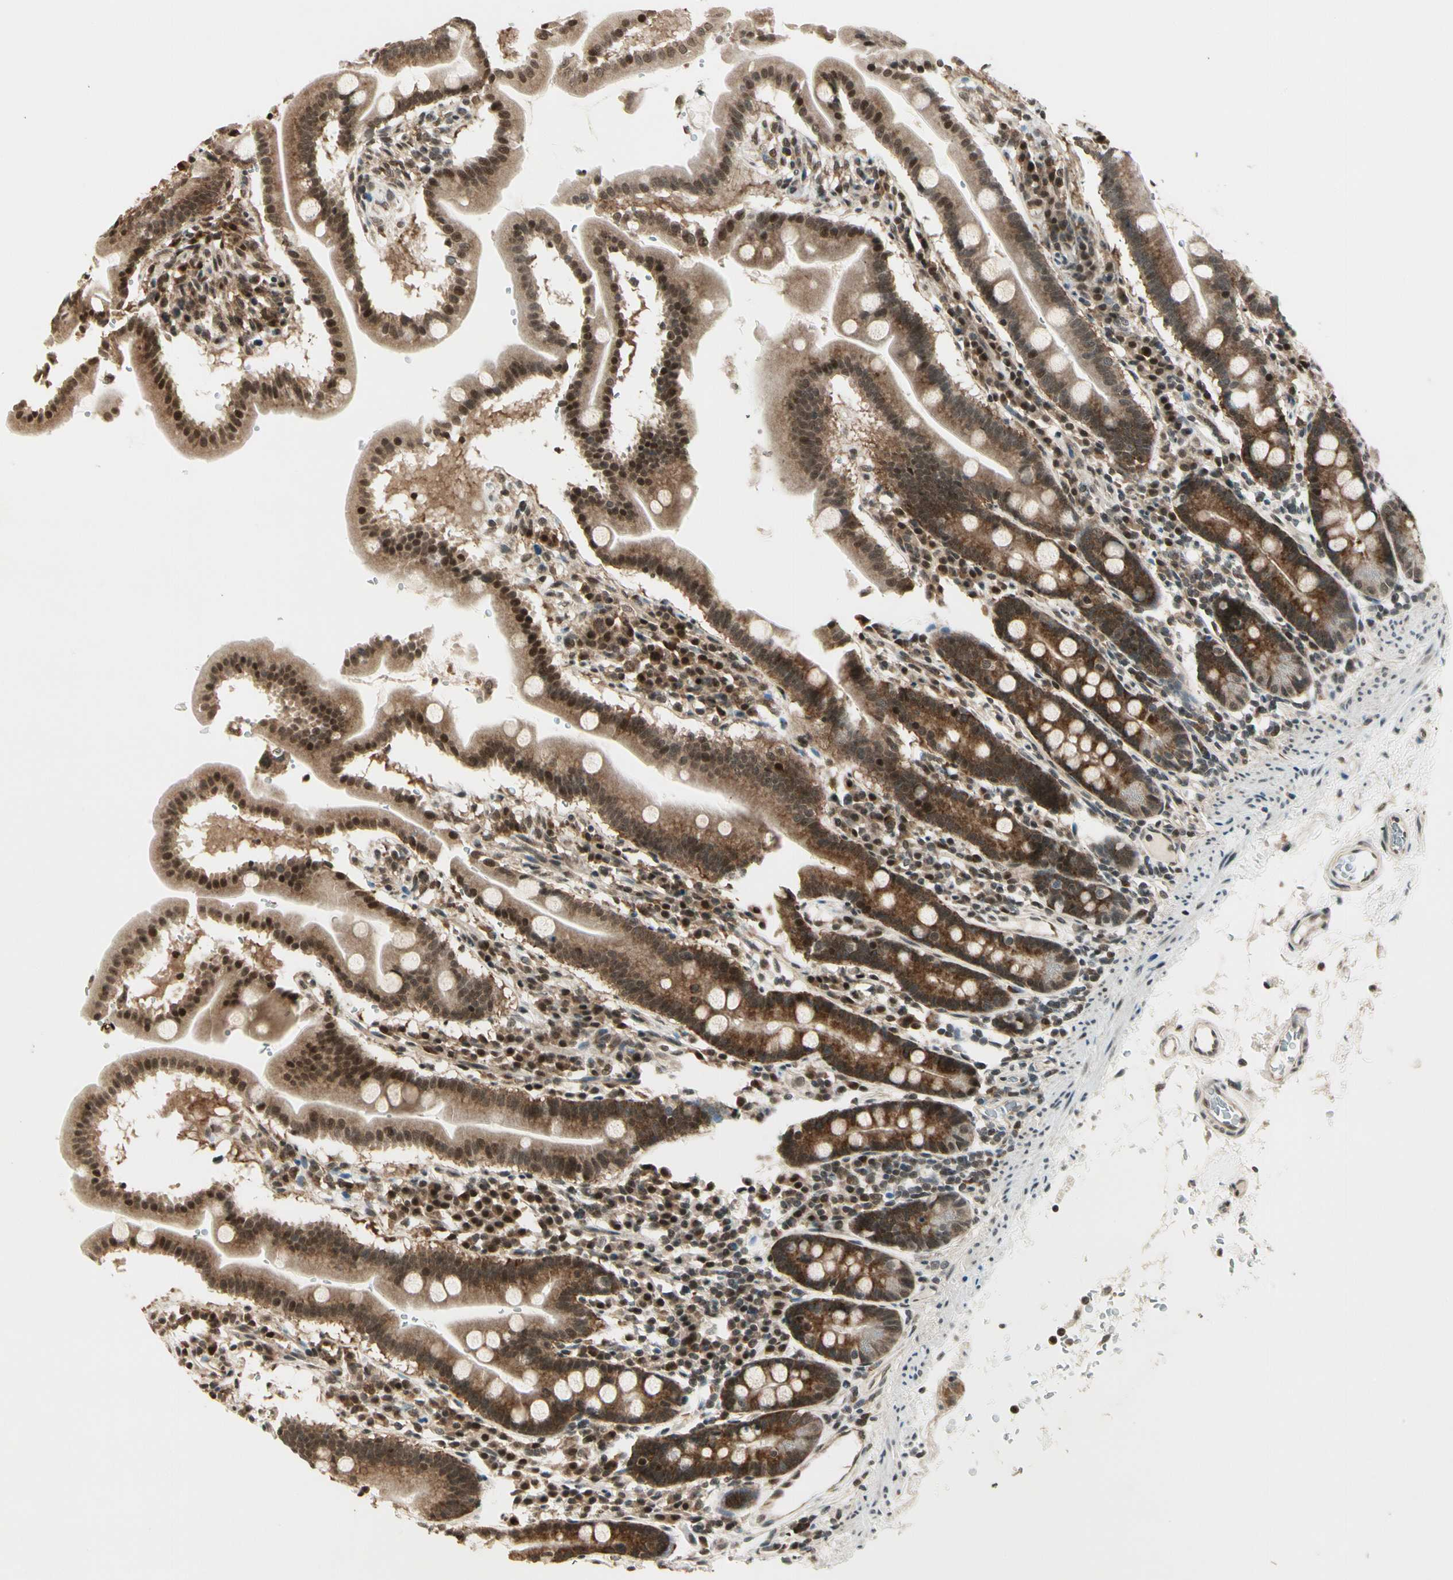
{"staining": {"intensity": "strong", "quantity": ">75%", "location": "cytoplasmic/membranous,nuclear"}, "tissue": "duodenum", "cell_type": "Glandular cells", "image_type": "normal", "snomed": [{"axis": "morphology", "description": "Normal tissue, NOS"}, {"axis": "topography", "description": "Duodenum"}], "caption": "Strong cytoplasmic/membranous,nuclear expression is identified in about >75% of glandular cells in normal duodenum.", "gene": "SMN2", "patient": {"sex": "male", "age": 50}}